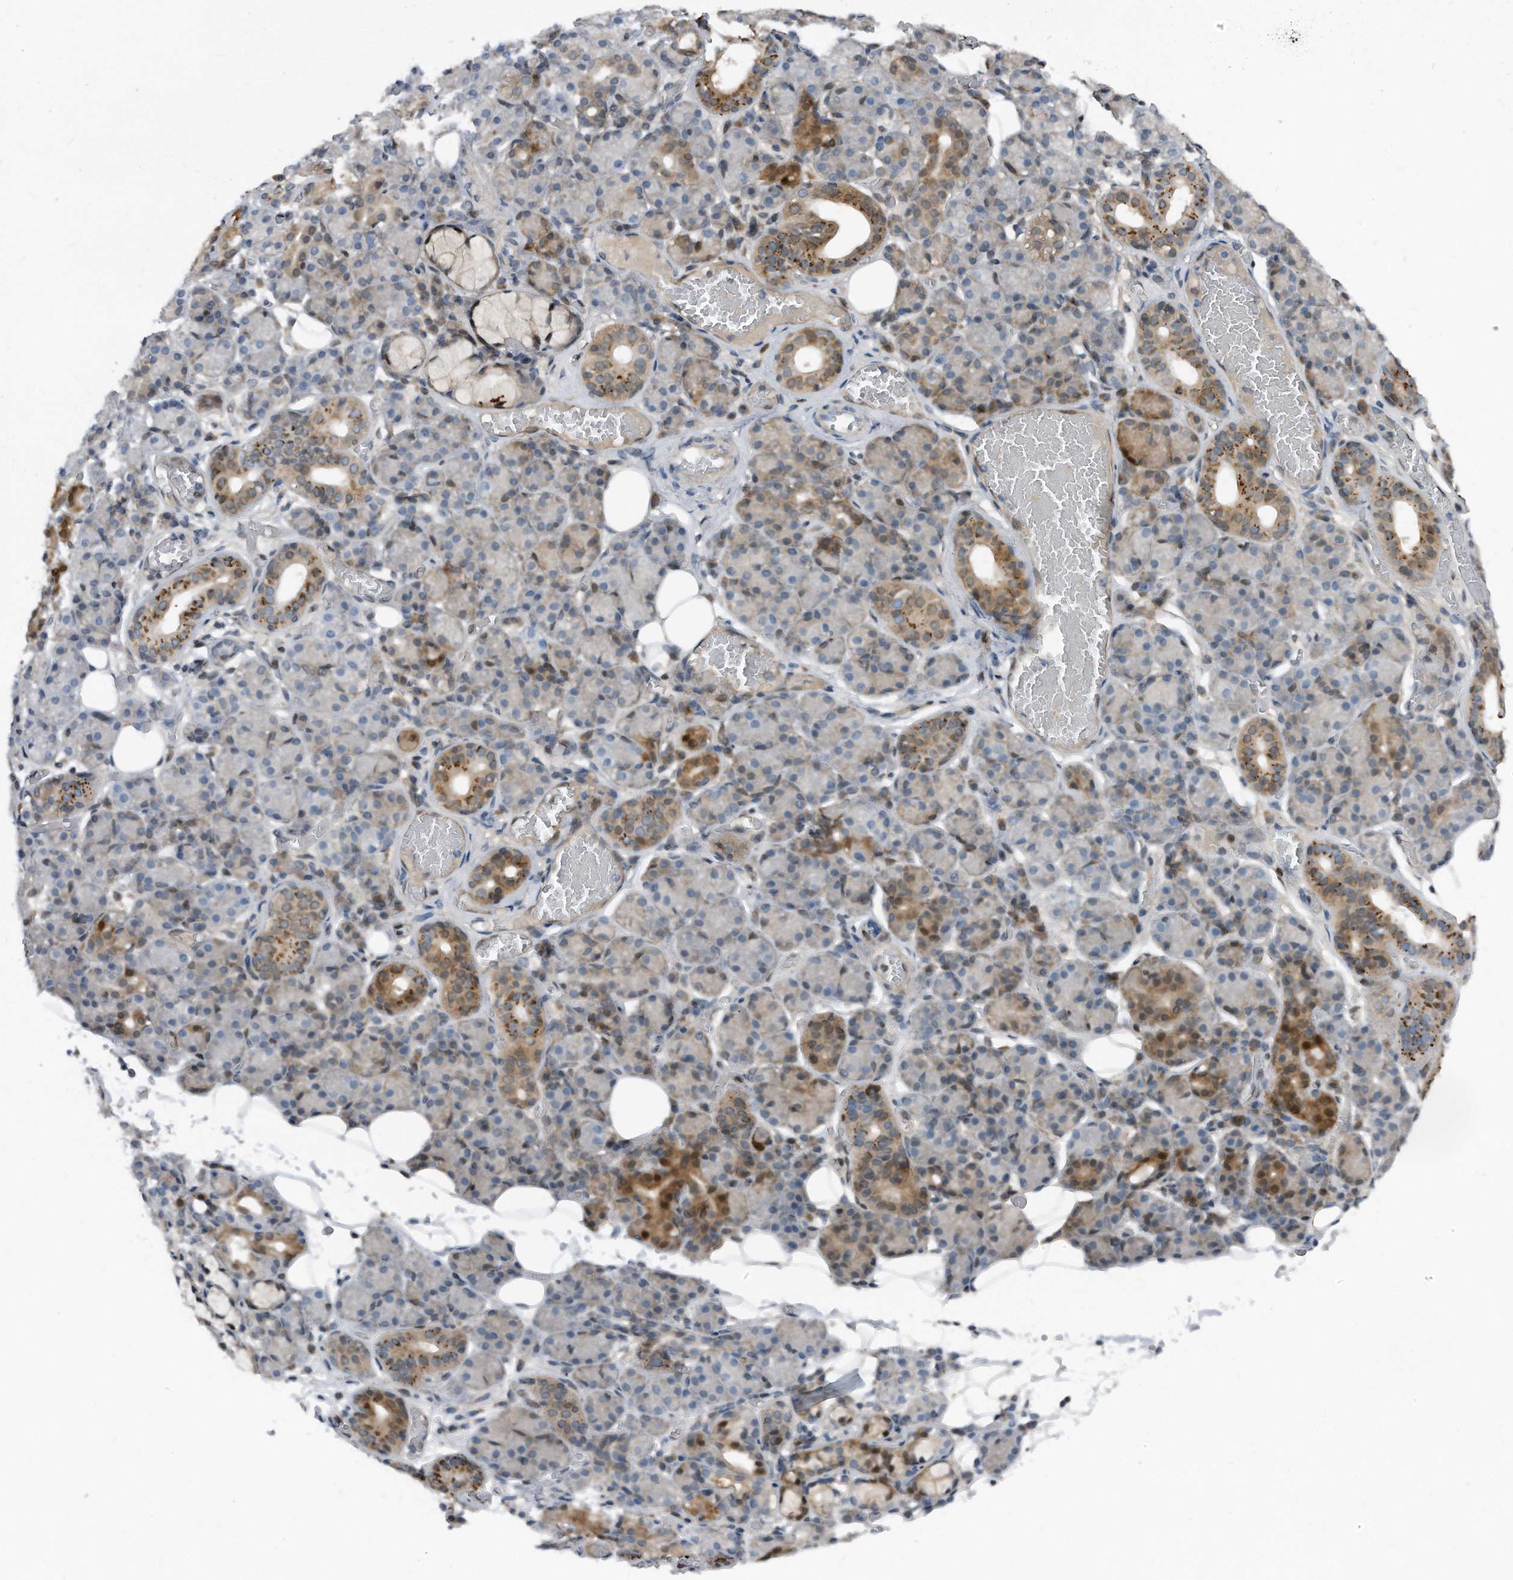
{"staining": {"intensity": "strong", "quantity": "<25%", "location": "cytoplasmic/membranous"}, "tissue": "salivary gland", "cell_type": "Glandular cells", "image_type": "normal", "snomed": [{"axis": "morphology", "description": "Normal tissue, NOS"}, {"axis": "topography", "description": "Salivary gland"}], "caption": "Protein expression analysis of benign salivary gland demonstrates strong cytoplasmic/membranous expression in about <25% of glandular cells. Immunohistochemistry (ihc) stains the protein in brown and the nuclei are stained blue.", "gene": "MAP2K6", "patient": {"sex": "male", "age": 63}}